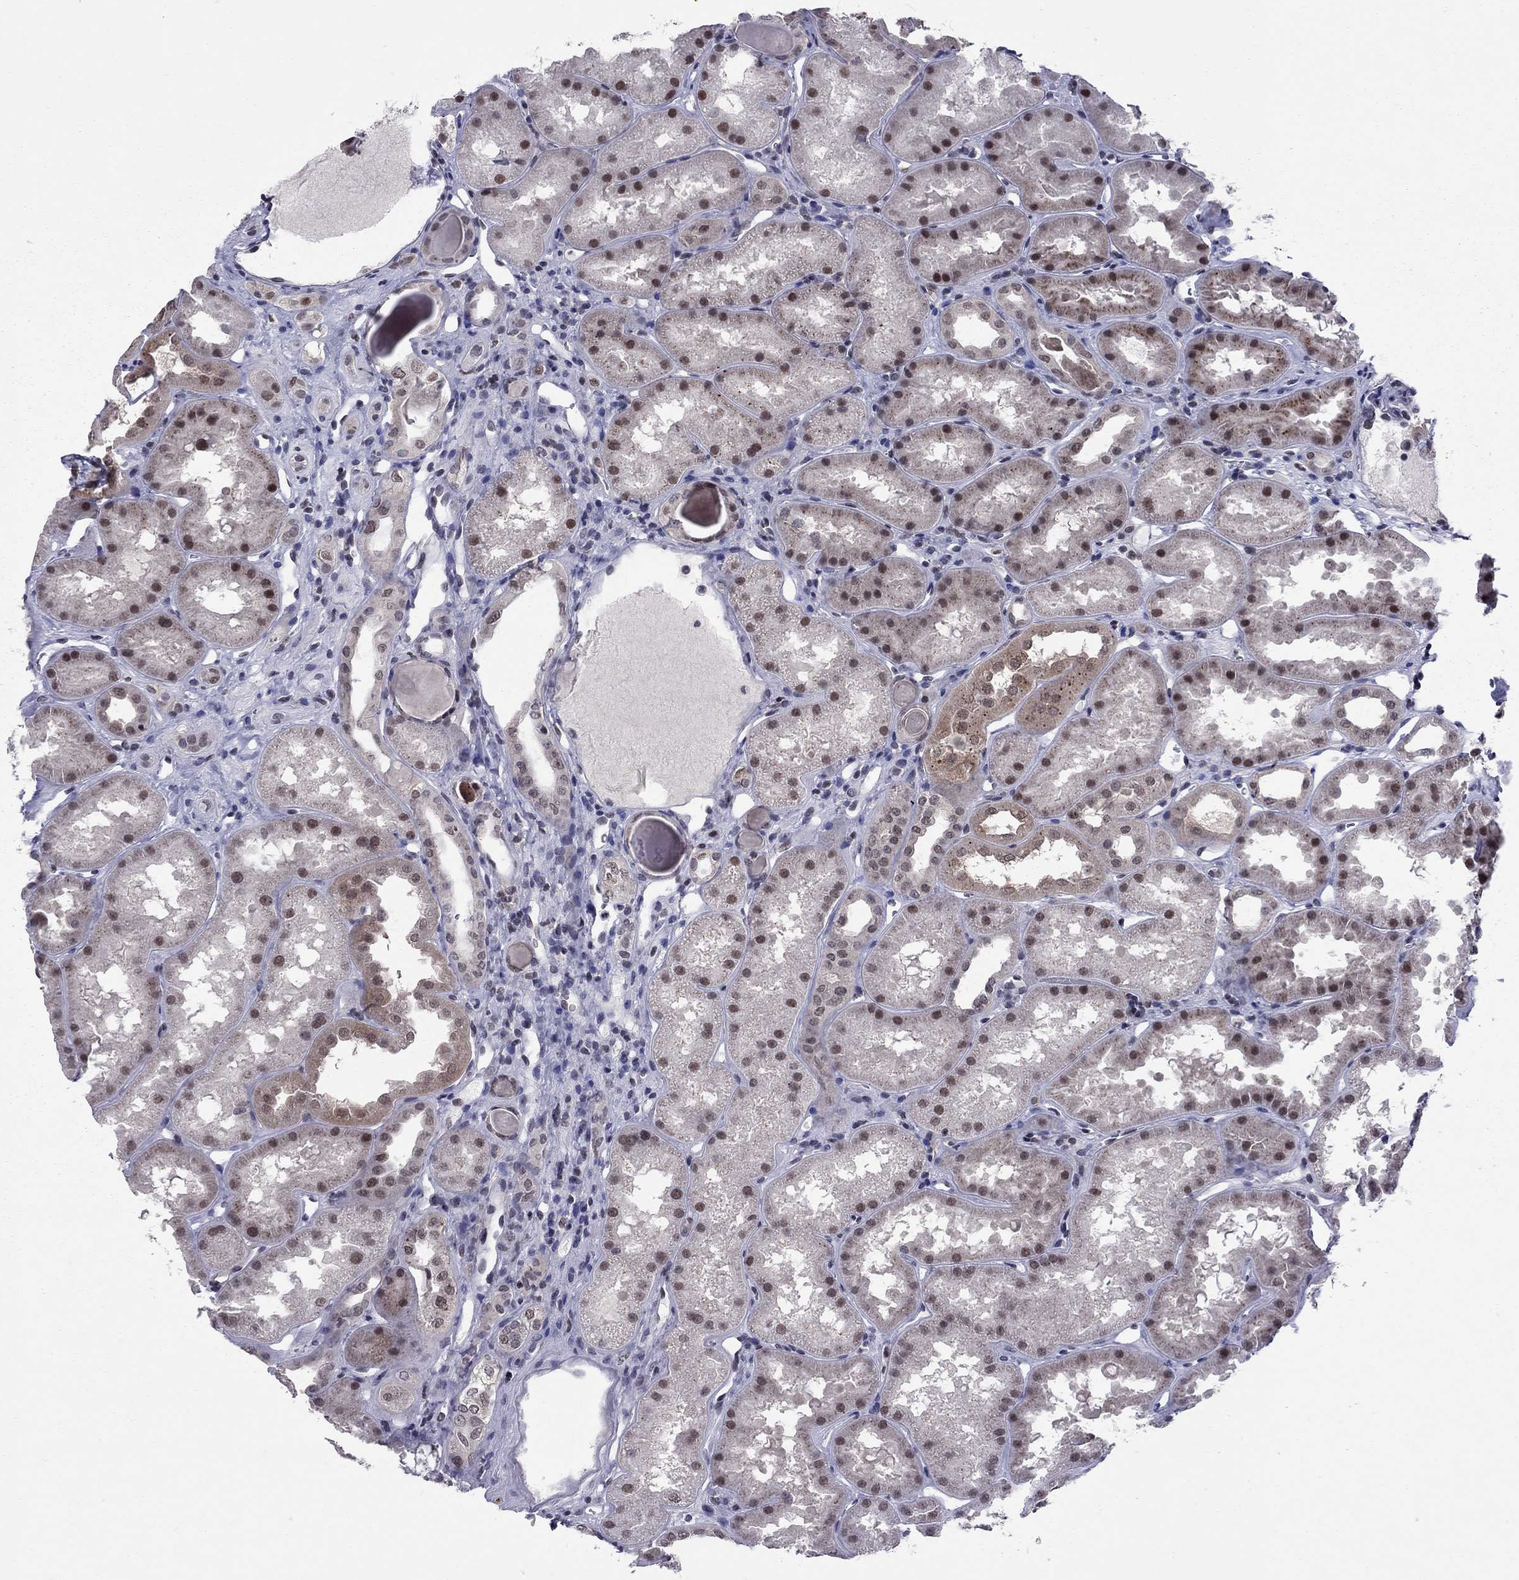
{"staining": {"intensity": "negative", "quantity": "none", "location": "none"}, "tissue": "kidney", "cell_type": "Cells in glomeruli", "image_type": "normal", "snomed": [{"axis": "morphology", "description": "Normal tissue, NOS"}, {"axis": "topography", "description": "Kidney"}], "caption": "A micrograph of kidney stained for a protein displays no brown staining in cells in glomeruli. (DAB immunohistochemistry with hematoxylin counter stain).", "gene": "TAF9", "patient": {"sex": "male", "age": 61}}